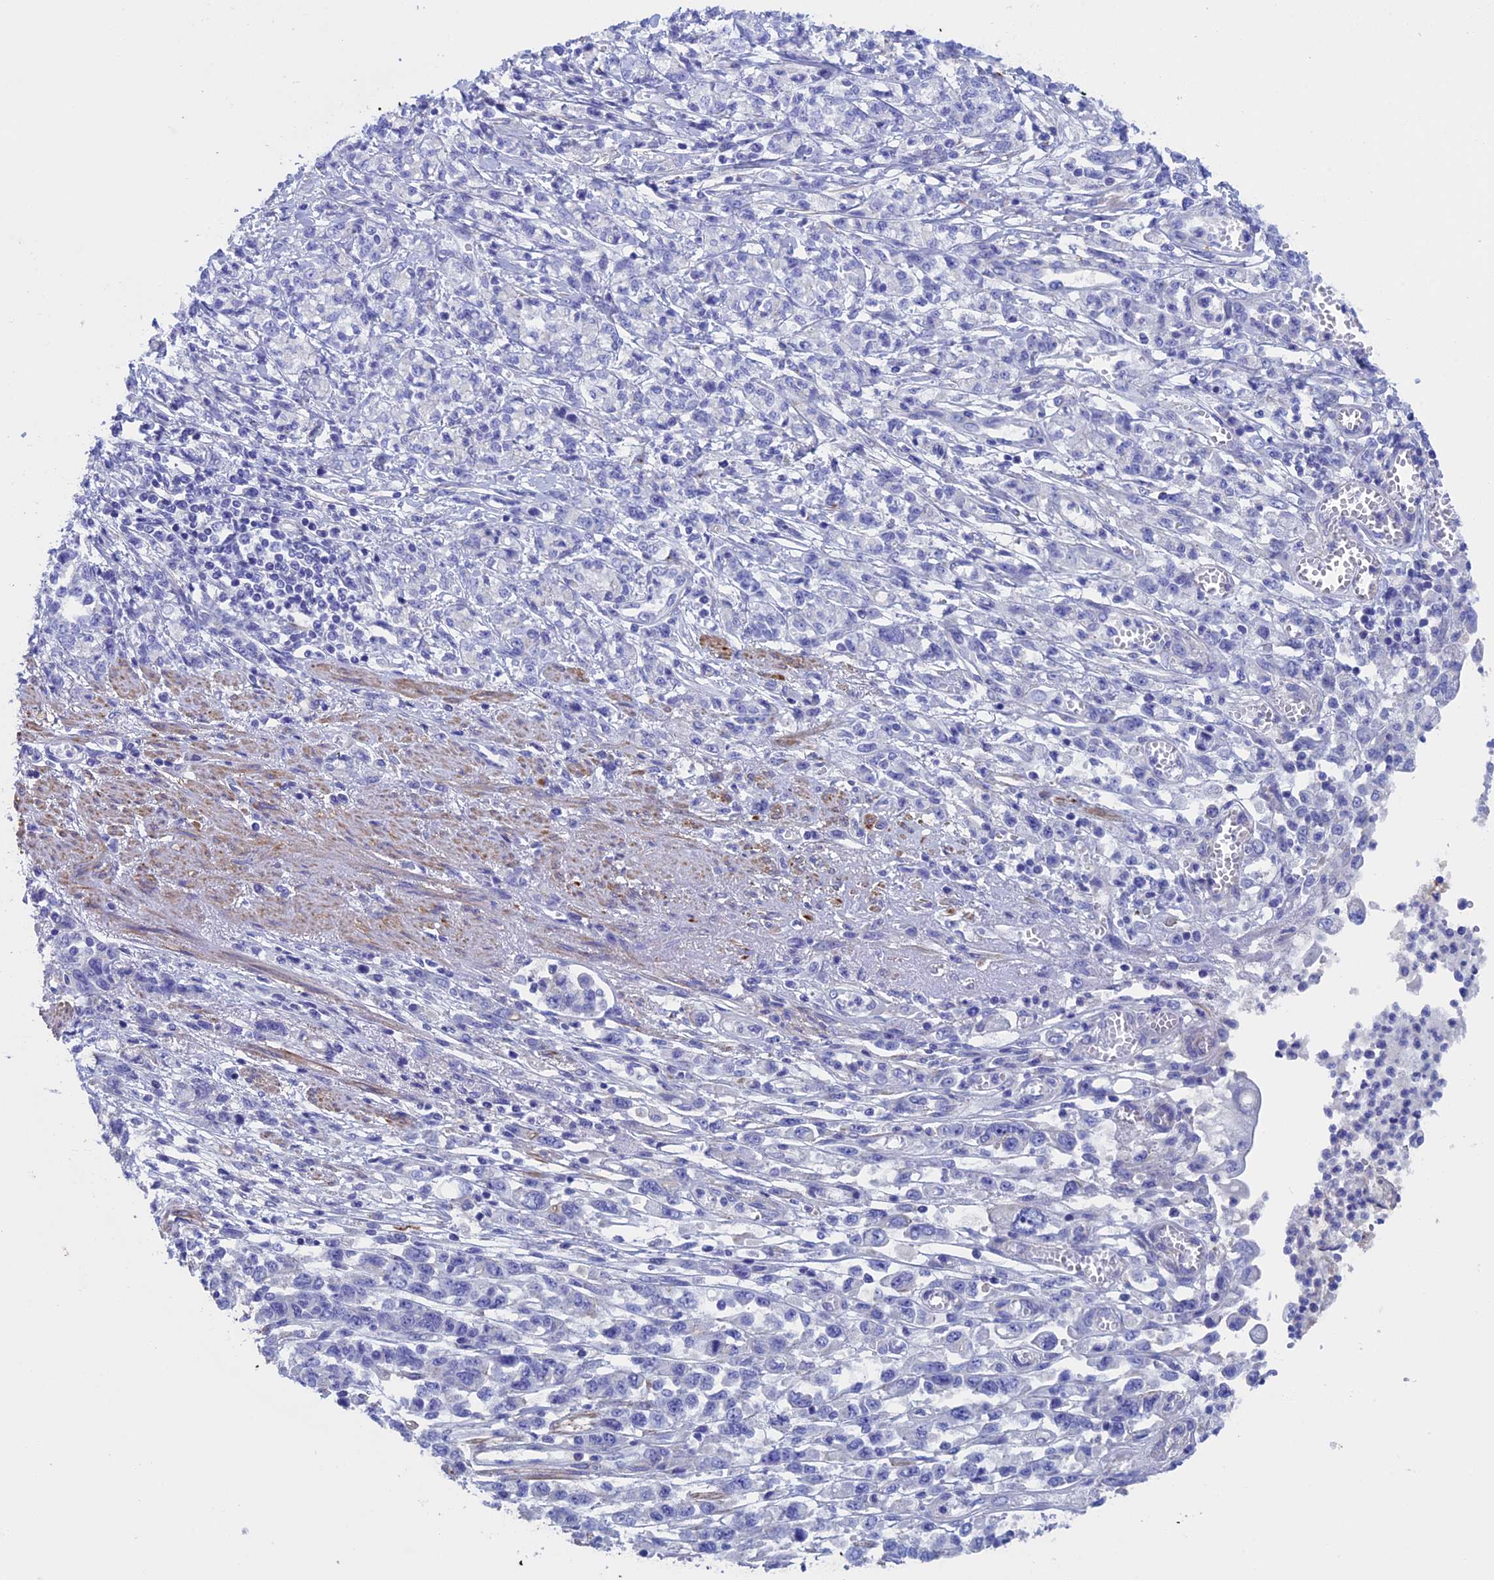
{"staining": {"intensity": "negative", "quantity": "none", "location": "none"}, "tissue": "stomach cancer", "cell_type": "Tumor cells", "image_type": "cancer", "snomed": [{"axis": "morphology", "description": "Adenocarcinoma, NOS"}, {"axis": "topography", "description": "Stomach"}], "caption": "Protein analysis of adenocarcinoma (stomach) exhibits no significant staining in tumor cells.", "gene": "ADH7", "patient": {"sex": "female", "age": 76}}